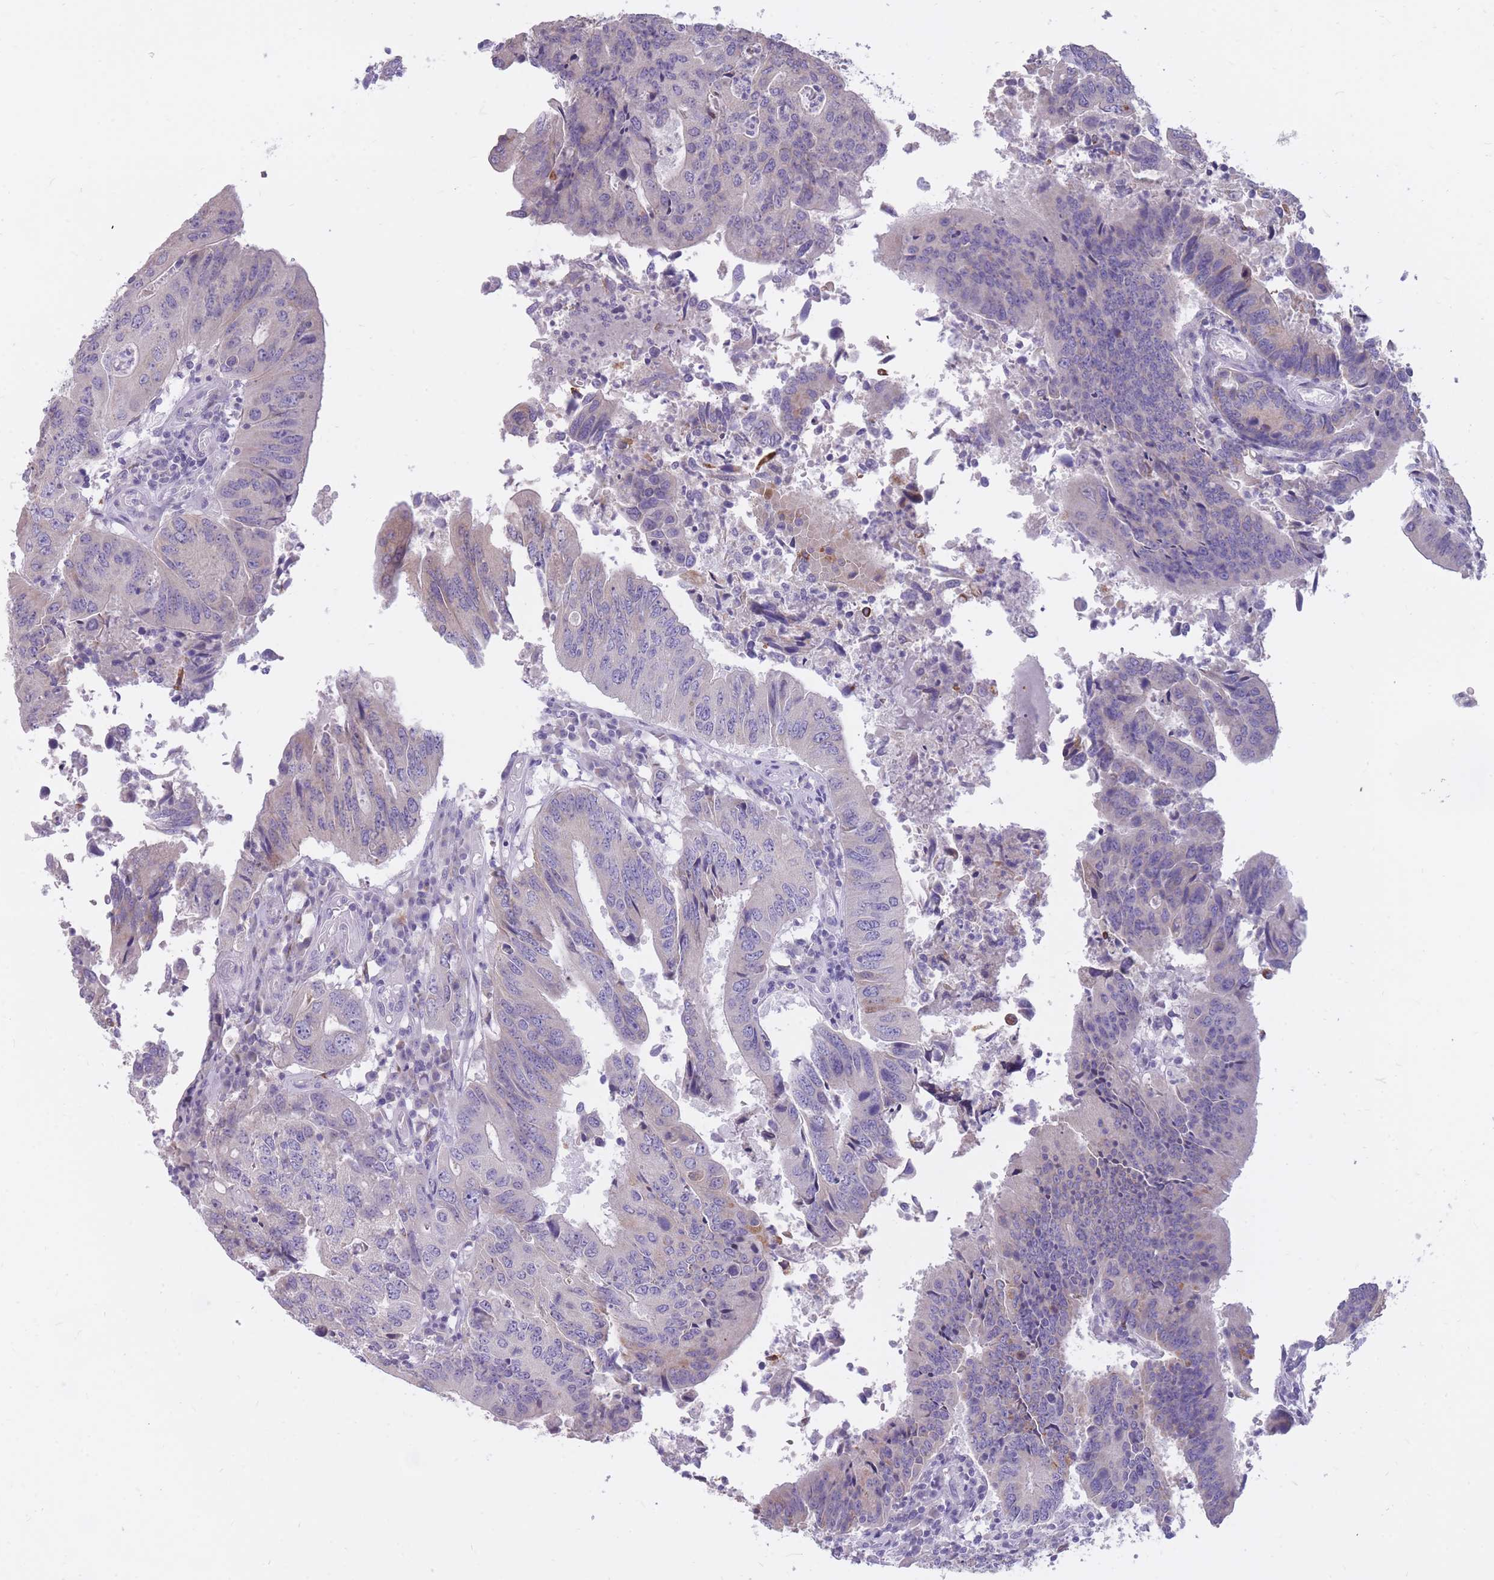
{"staining": {"intensity": "moderate", "quantity": "<25%", "location": "cytoplasmic/membranous"}, "tissue": "colorectal cancer", "cell_type": "Tumor cells", "image_type": "cancer", "snomed": [{"axis": "morphology", "description": "Adenocarcinoma, NOS"}, {"axis": "topography", "description": "Colon"}], "caption": "A low amount of moderate cytoplasmic/membranous expression is present in approximately <25% of tumor cells in adenocarcinoma (colorectal) tissue.", "gene": "RNF170", "patient": {"sex": "female", "age": 67}}